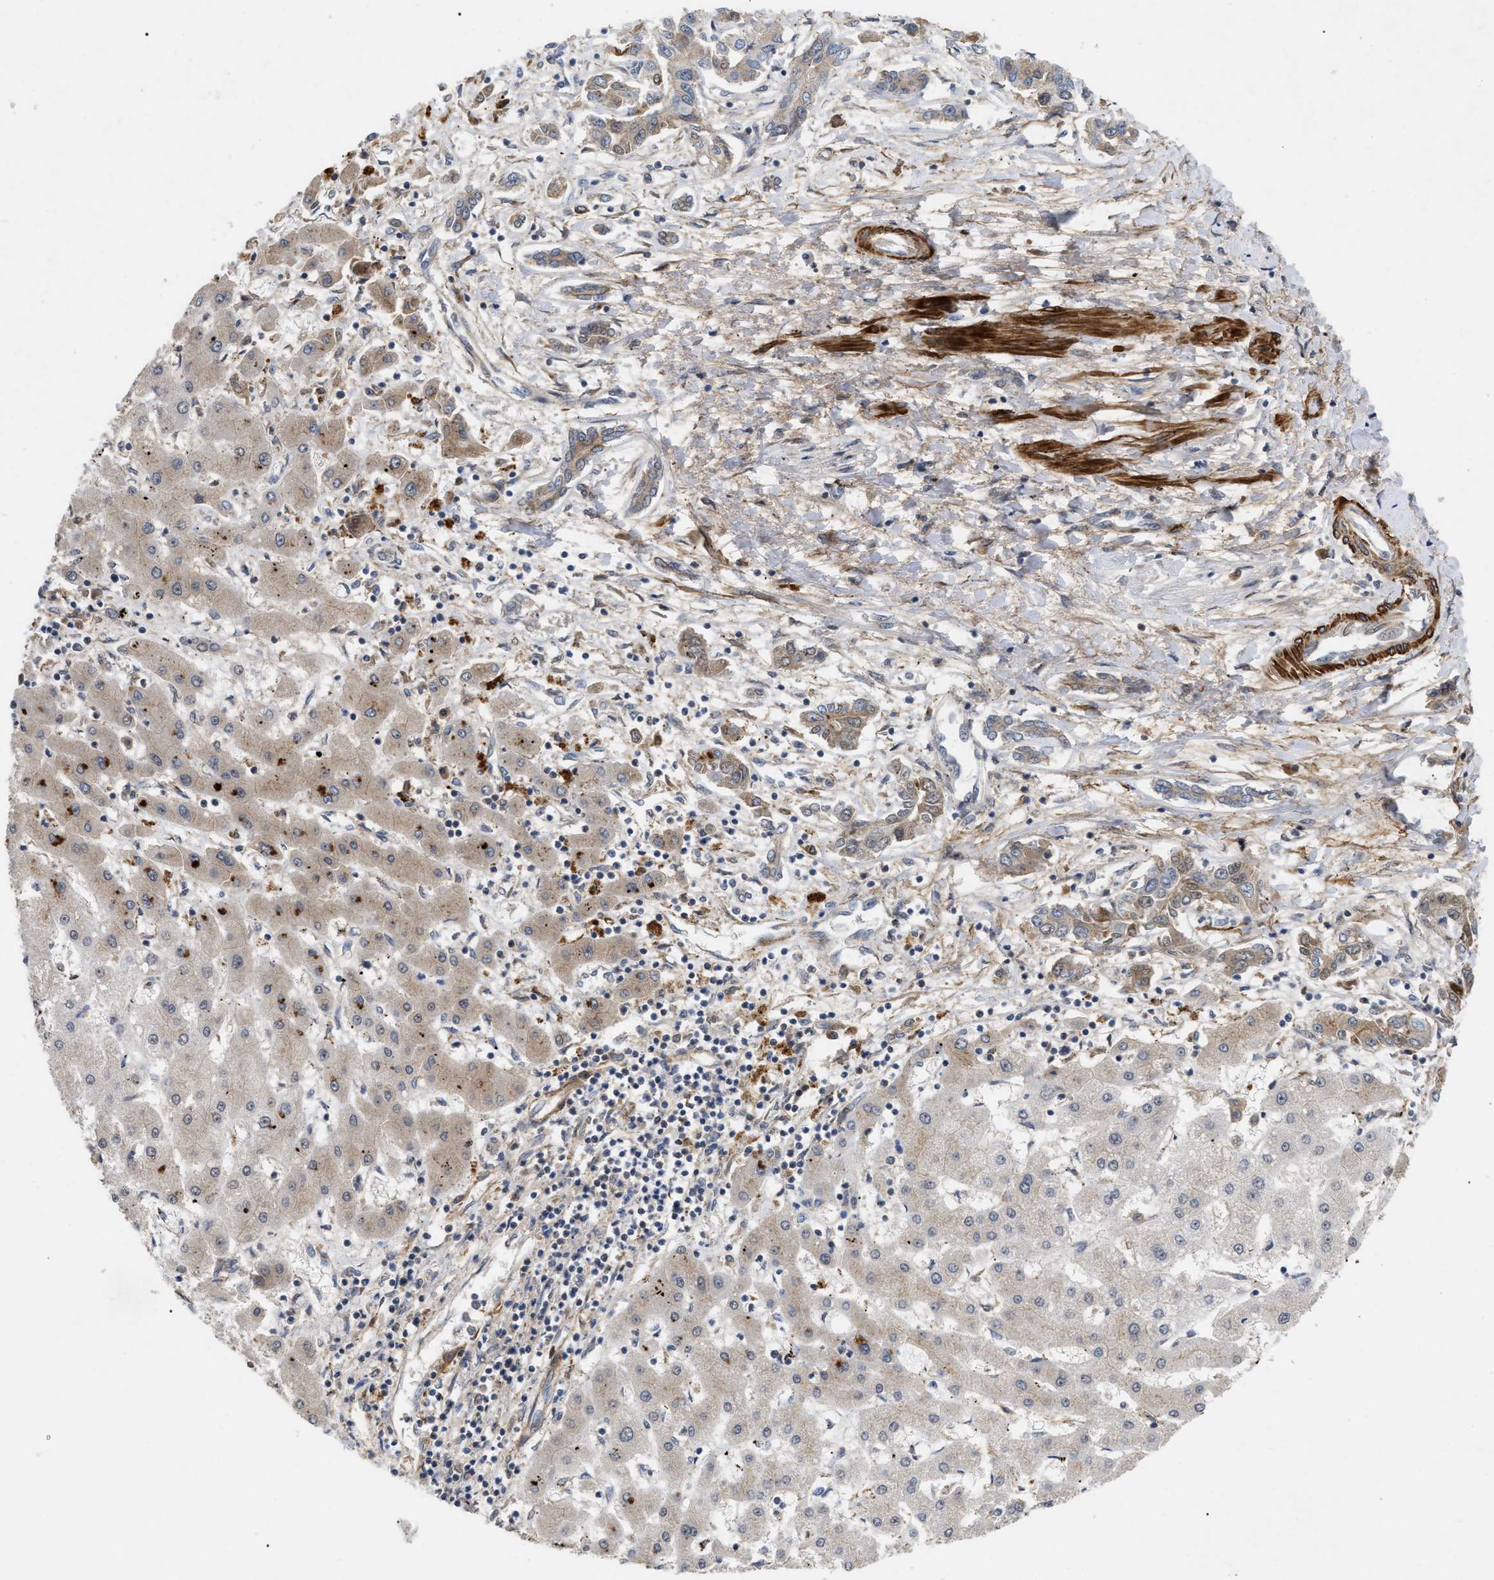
{"staining": {"intensity": "weak", "quantity": ">75%", "location": "cytoplasmic/membranous"}, "tissue": "liver cancer", "cell_type": "Tumor cells", "image_type": "cancer", "snomed": [{"axis": "morphology", "description": "Cholangiocarcinoma"}, {"axis": "topography", "description": "Liver"}], "caption": "This image shows IHC staining of human liver cholangiocarcinoma, with low weak cytoplasmic/membranous positivity in about >75% of tumor cells.", "gene": "ST6GALNAC6", "patient": {"sex": "male", "age": 59}}